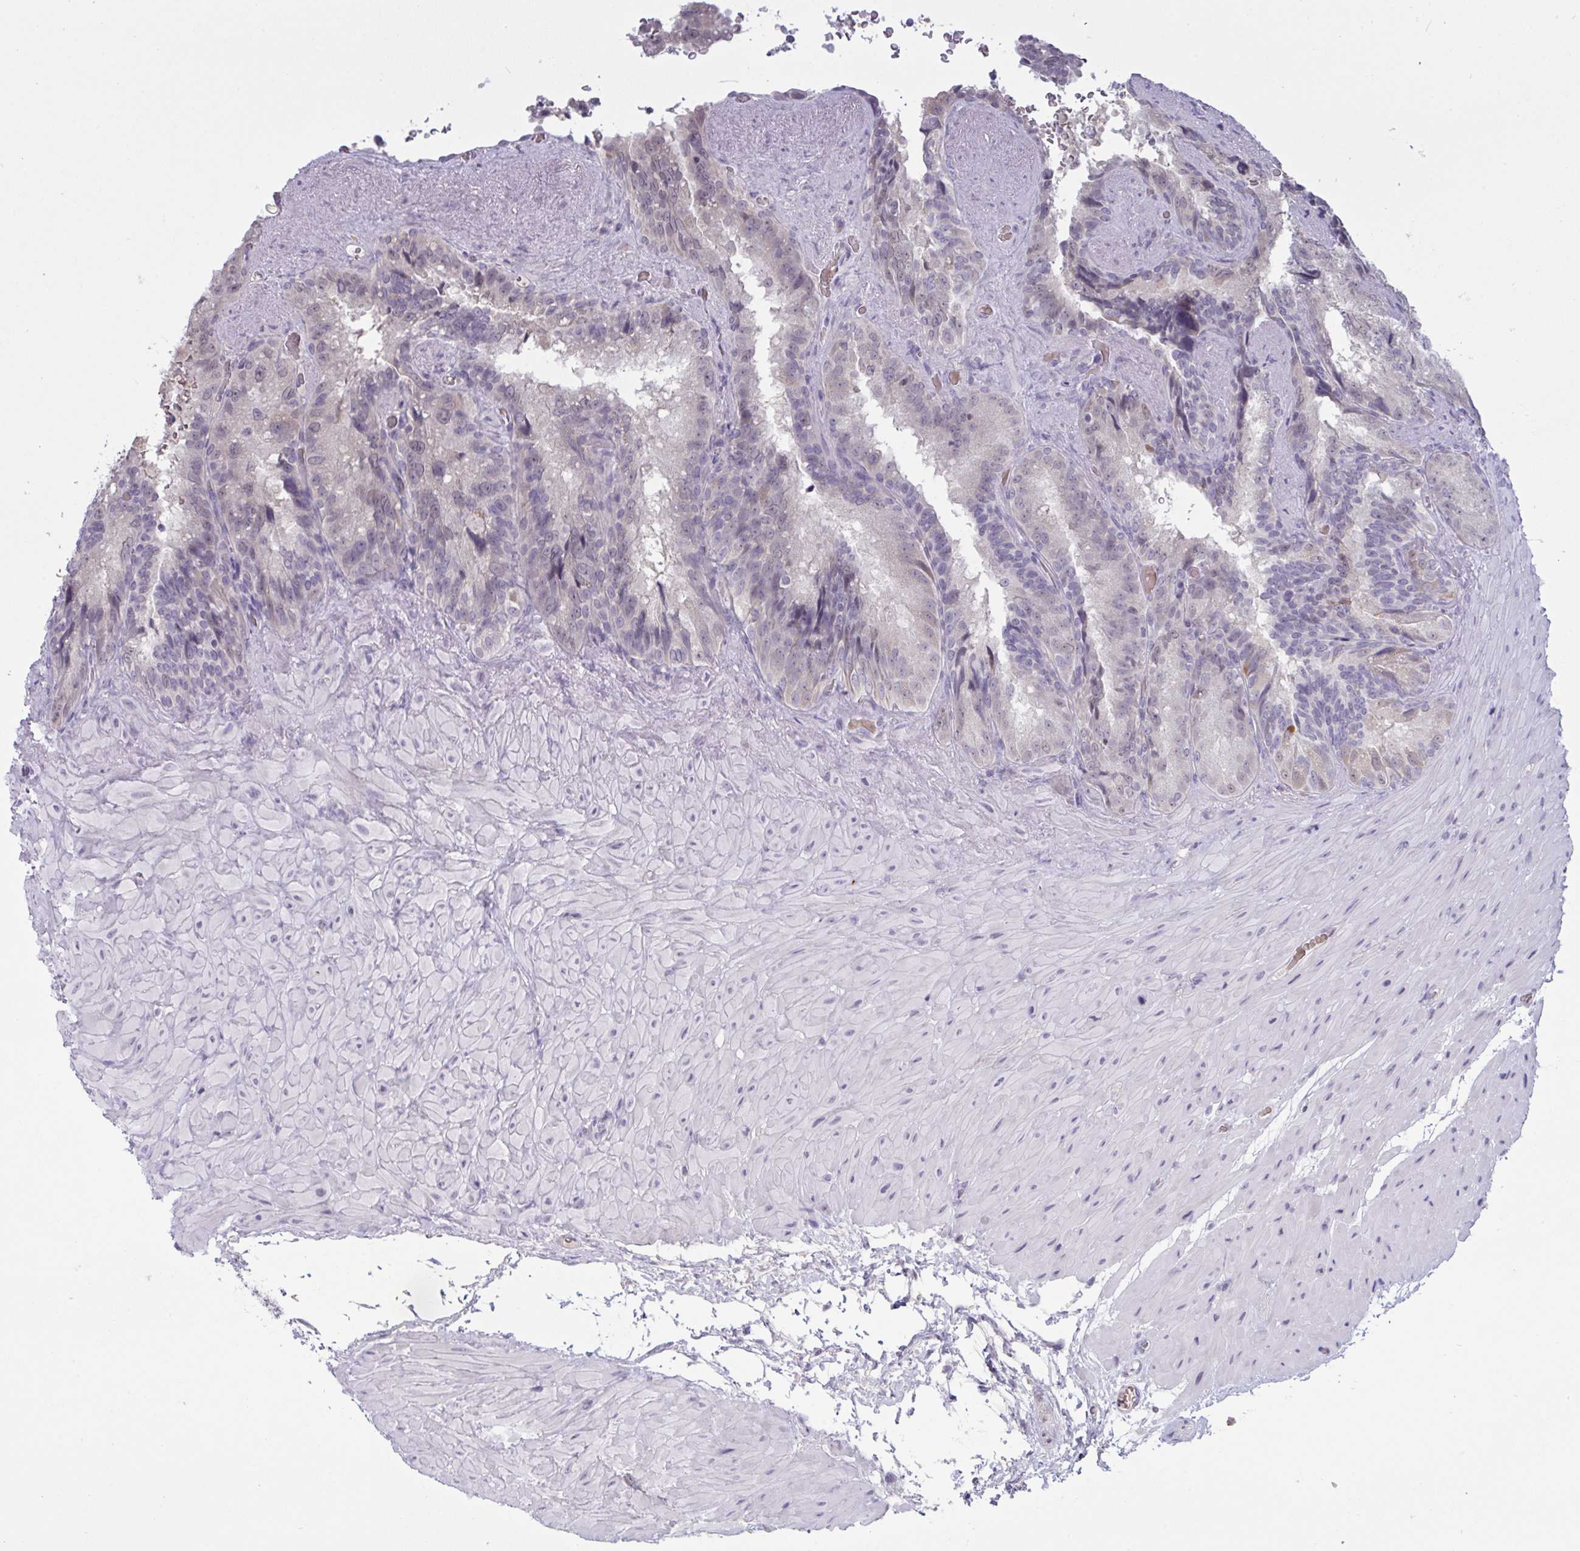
{"staining": {"intensity": "negative", "quantity": "none", "location": "none"}, "tissue": "seminal vesicle", "cell_type": "Glandular cells", "image_type": "normal", "snomed": [{"axis": "morphology", "description": "Normal tissue, NOS"}, {"axis": "topography", "description": "Seminal veicle"}], "caption": "This is a photomicrograph of immunohistochemistry staining of unremarkable seminal vesicle, which shows no staining in glandular cells. Brightfield microscopy of immunohistochemistry stained with DAB (3,3'-diaminobenzidine) (brown) and hematoxylin (blue), captured at high magnification.", "gene": "ZNF784", "patient": {"sex": "male", "age": 60}}